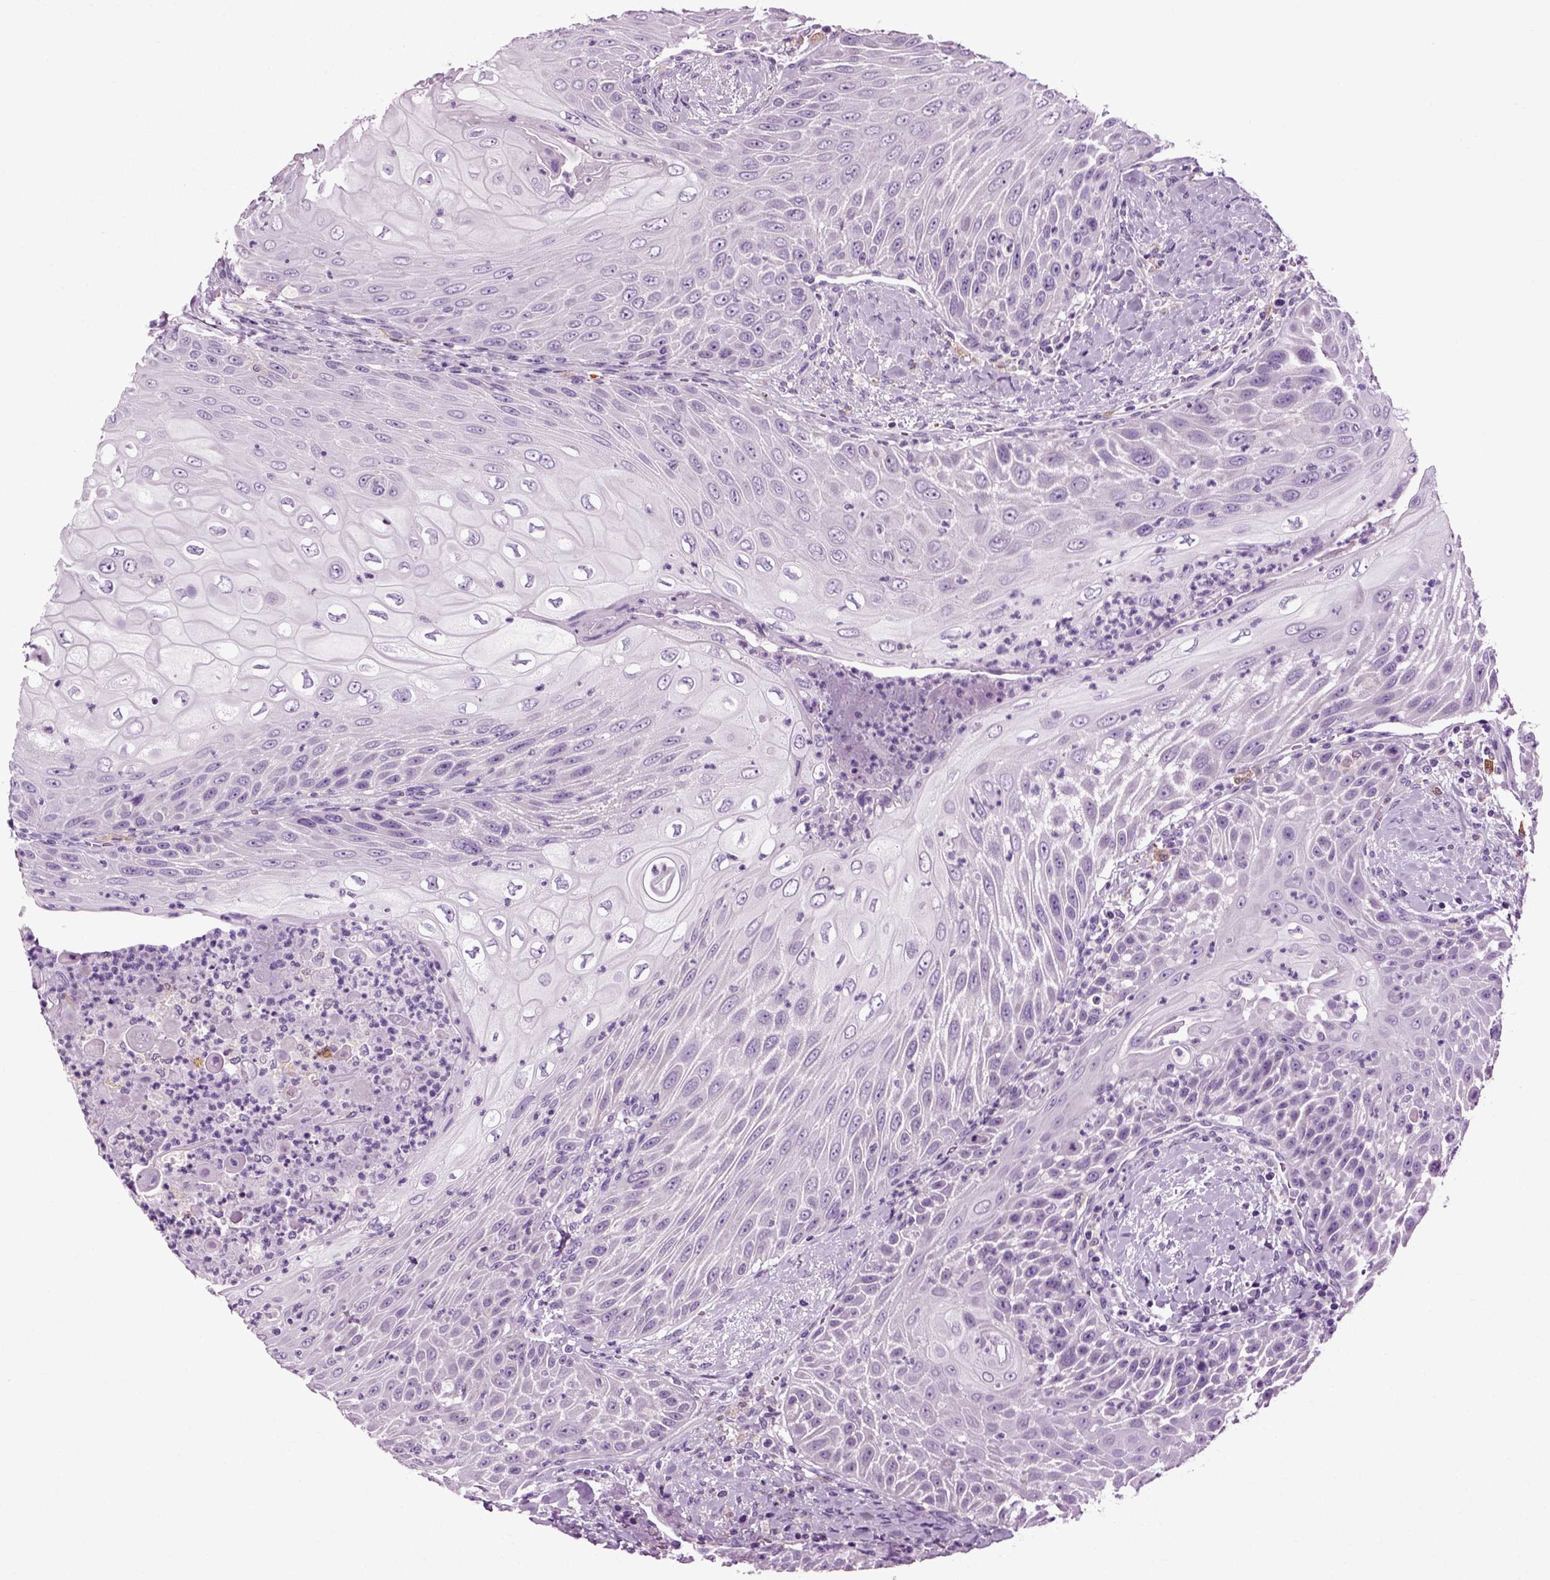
{"staining": {"intensity": "negative", "quantity": "none", "location": "none"}, "tissue": "head and neck cancer", "cell_type": "Tumor cells", "image_type": "cancer", "snomed": [{"axis": "morphology", "description": "Squamous cell carcinoma, NOS"}, {"axis": "topography", "description": "Head-Neck"}], "caption": "An IHC micrograph of head and neck squamous cell carcinoma is shown. There is no staining in tumor cells of head and neck squamous cell carcinoma.", "gene": "DNAH10", "patient": {"sex": "male", "age": 69}}